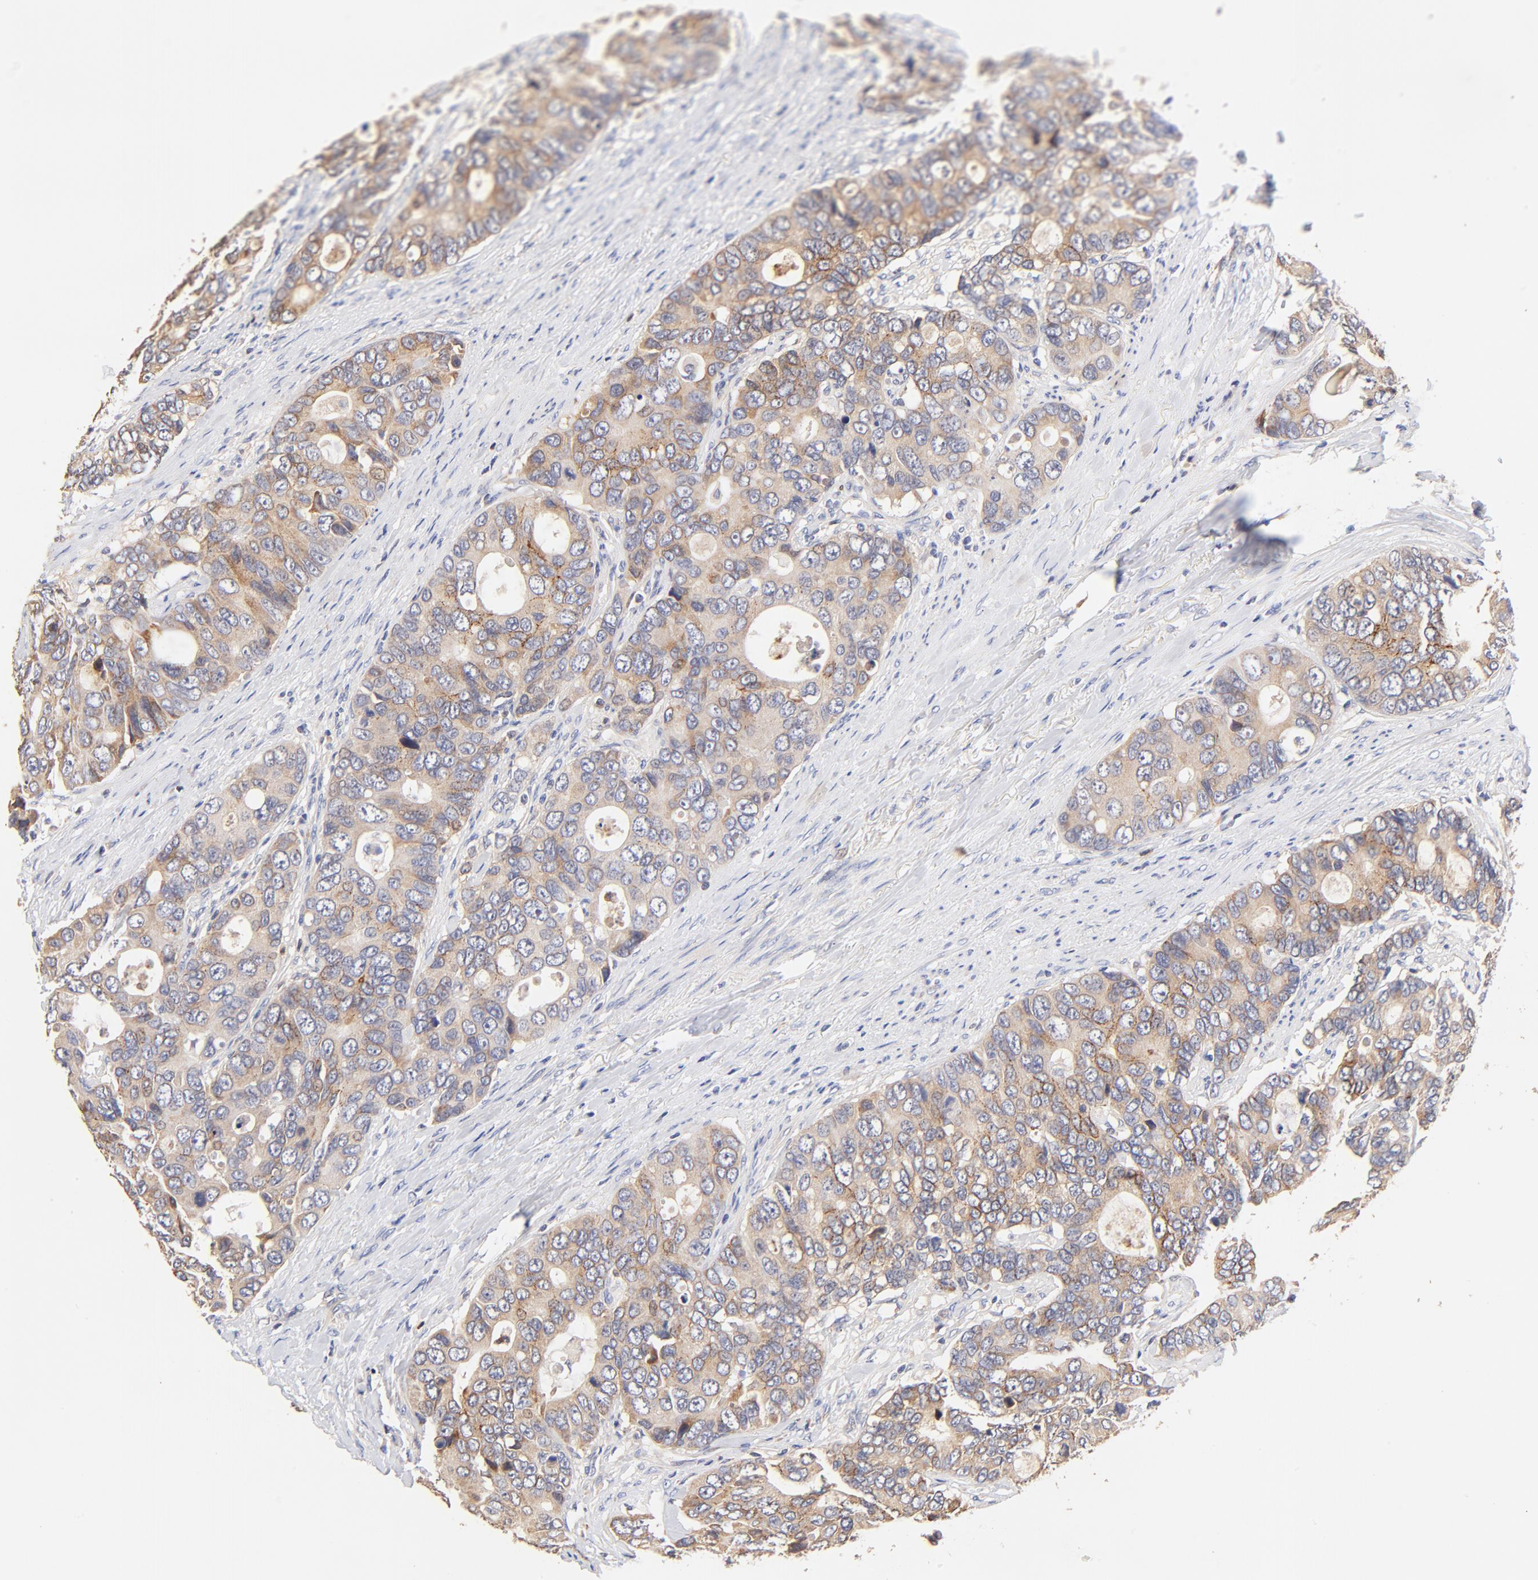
{"staining": {"intensity": "moderate", "quantity": ">75%", "location": "cytoplasmic/membranous"}, "tissue": "colorectal cancer", "cell_type": "Tumor cells", "image_type": "cancer", "snomed": [{"axis": "morphology", "description": "Adenocarcinoma, NOS"}, {"axis": "topography", "description": "Rectum"}], "caption": "Human colorectal cancer stained for a protein (brown) displays moderate cytoplasmic/membranous positive positivity in approximately >75% of tumor cells.", "gene": "PTK7", "patient": {"sex": "female", "age": 67}}